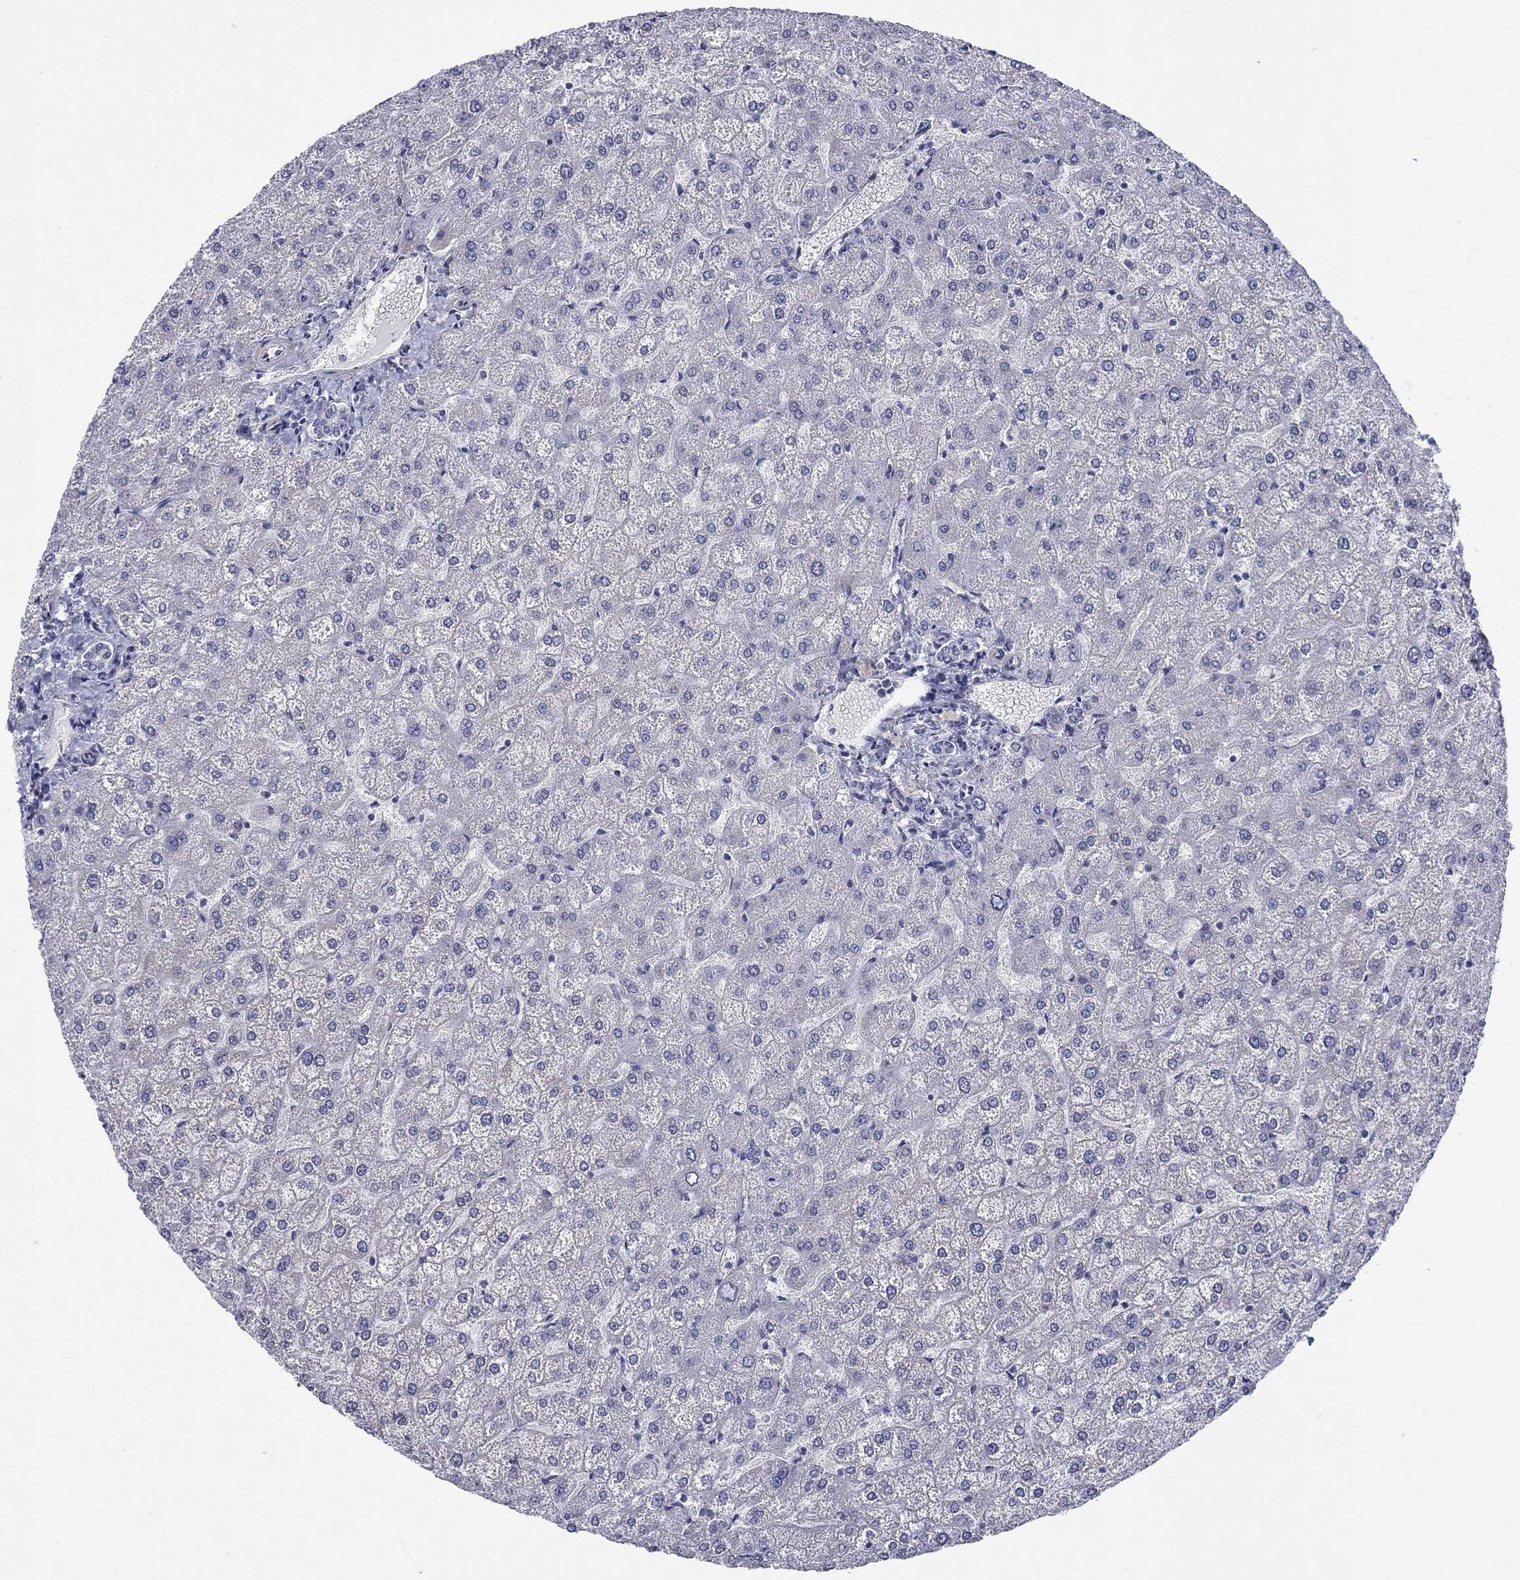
{"staining": {"intensity": "negative", "quantity": "none", "location": "none"}, "tissue": "liver", "cell_type": "Cholangiocytes", "image_type": "normal", "snomed": [{"axis": "morphology", "description": "Normal tissue, NOS"}, {"axis": "topography", "description": "Liver"}], "caption": "Immunohistochemistry image of unremarkable liver stained for a protein (brown), which shows no staining in cholangiocytes. The staining was performed using DAB to visualize the protein expression in brown, while the nuclei were stained in blue with hematoxylin (Magnification: 20x).", "gene": "FXR1", "patient": {"sex": "female", "age": 32}}